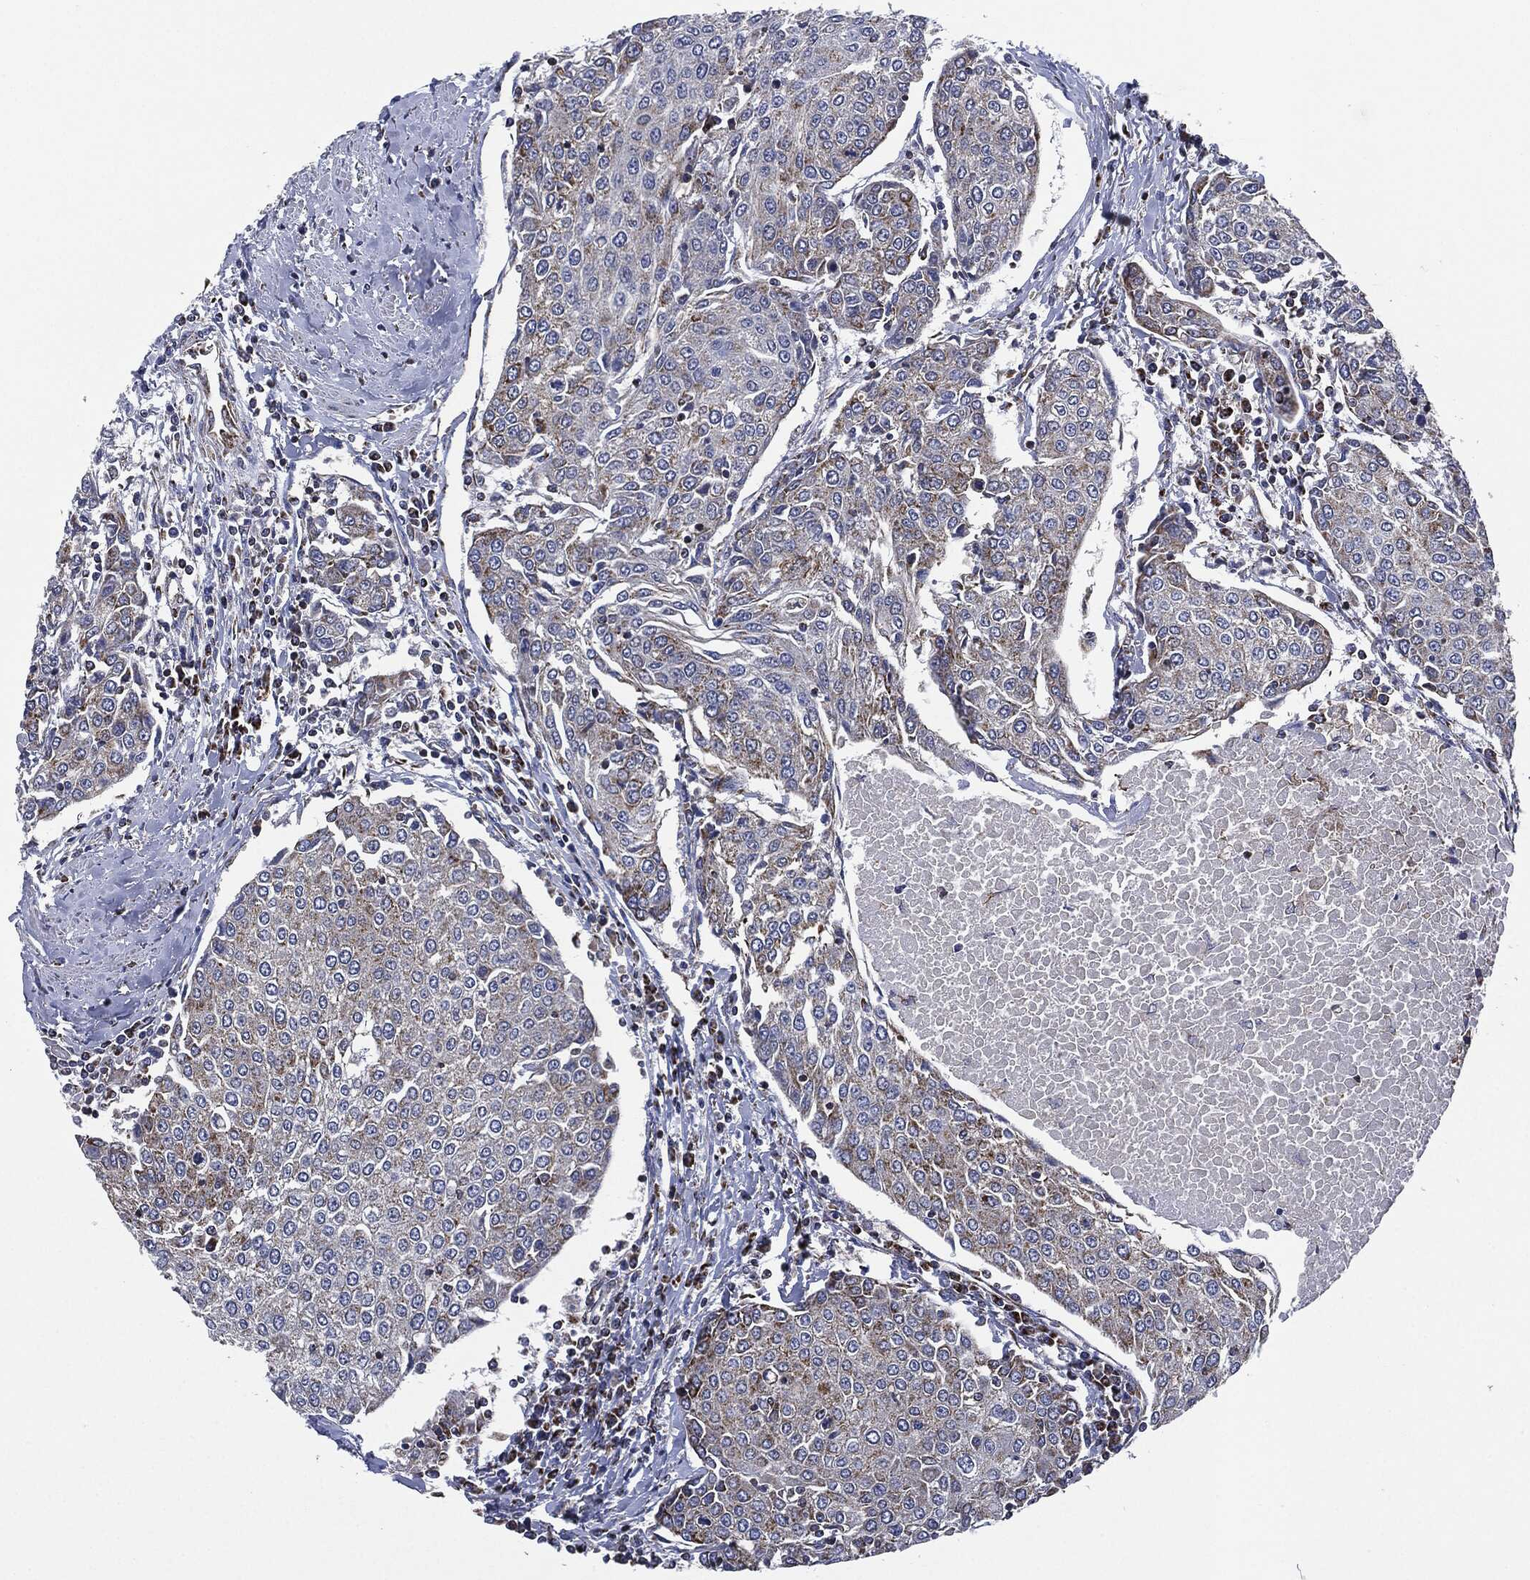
{"staining": {"intensity": "weak", "quantity": "25%-75%", "location": "cytoplasmic/membranous"}, "tissue": "urothelial cancer", "cell_type": "Tumor cells", "image_type": "cancer", "snomed": [{"axis": "morphology", "description": "Urothelial carcinoma, High grade"}, {"axis": "topography", "description": "Urinary bladder"}], "caption": "Immunohistochemistry (IHC) image of neoplastic tissue: urothelial carcinoma (high-grade) stained using immunohistochemistry shows low levels of weak protein expression localized specifically in the cytoplasmic/membranous of tumor cells, appearing as a cytoplasmic/membranous brown color.", "gene": "NDUFV2", "patient": {"sex": "female", "age": 85}}